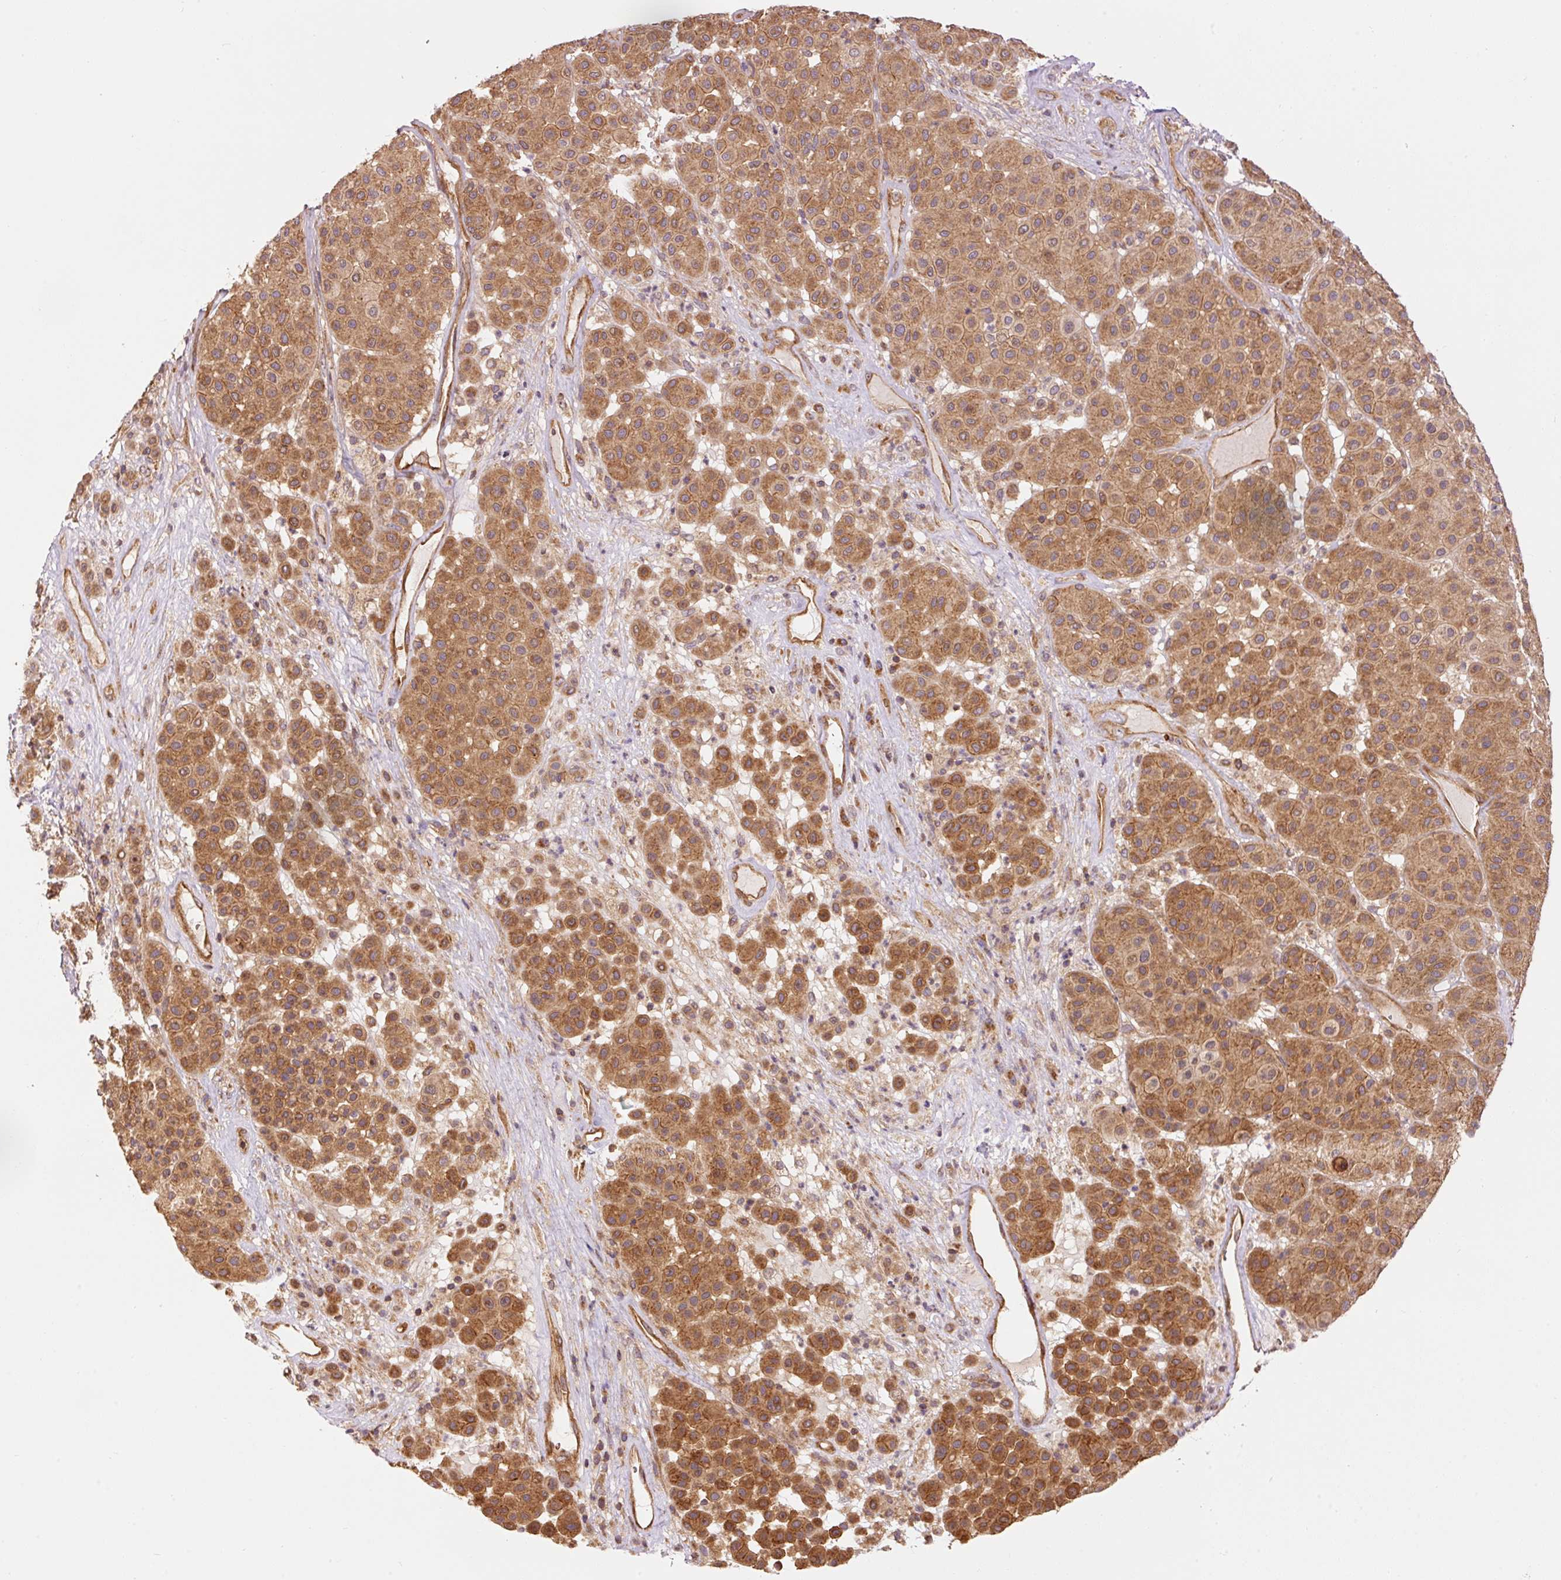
{"staining": {"intensity": "moderate", "quantity": ">75%", "location": "cytoplasmic/membranous"}, "tissue": "melanoma", "cell_type": "Tumor cells", "image_type": "cancer", "snomed": [{"axis": "morphology", "description": "Malignant melanoma, Metastatic site"}, {"axis": "topography", "description": "Smooth muscle"}], "caption": "Melanoma stained with a protein marker displays moderate staining in tumor cells.", "gene": "ADCY4", "patient": {"sex": "male", "age": 41}}